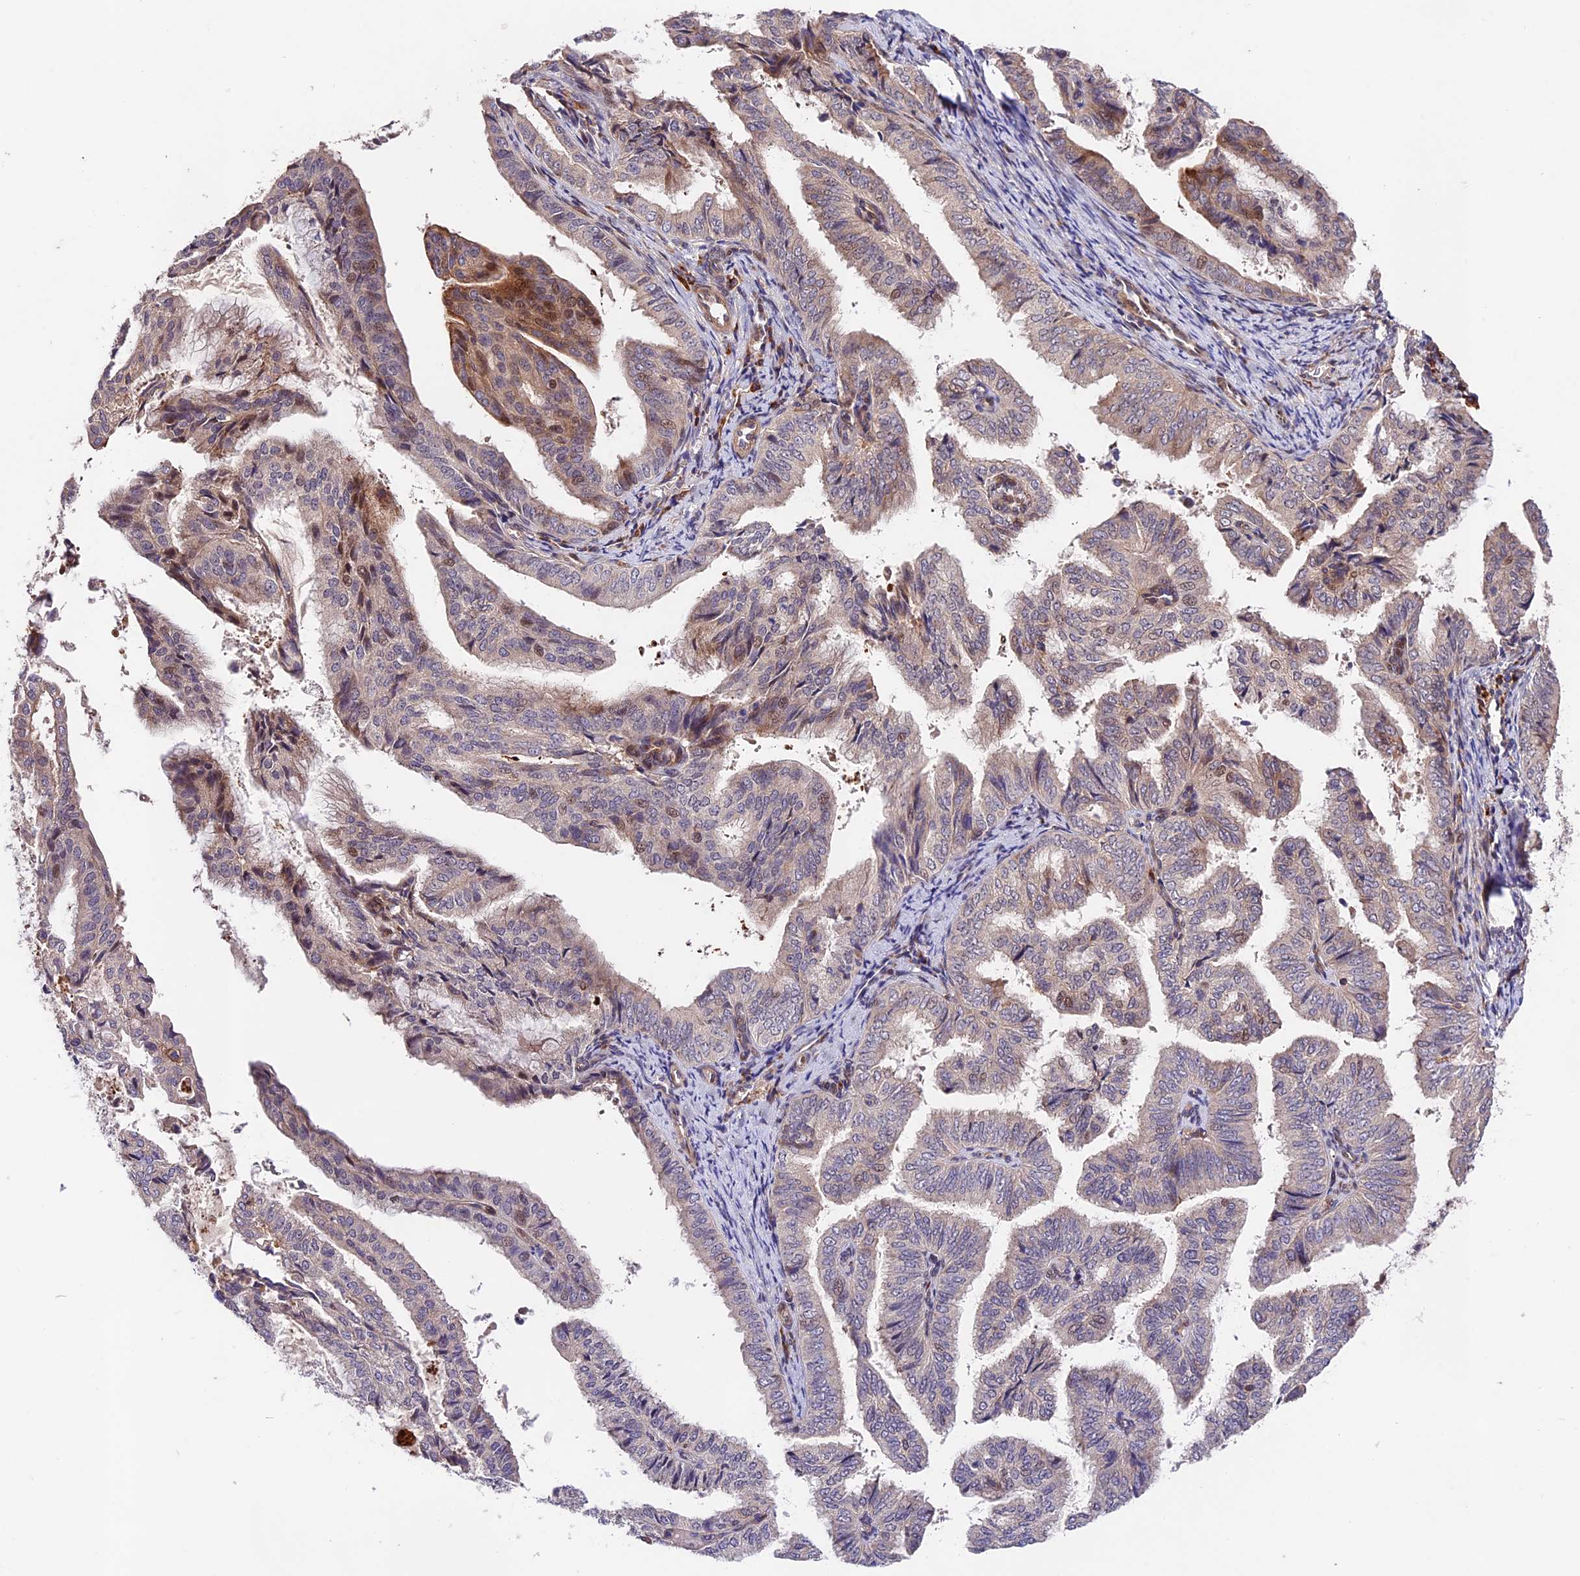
{"staining": {"intensity": "moderate", "quantity": "<25%", "location": "cytoplasmic/membranous,nuclear"}, "tissue": "endometrial cancer", "cell_type": "Tumor cells", "image_type": "cancer", "snomed": [{"axis": "morphology", "description": "Adenocarcinoma, NOS"}, {"axis": "topography", "description": "Endometrium"}], "caption": "Protein staining of endometrial adenocarcinoma tissue shows moderate cytoplasmic/membranous and nuclear expression in about <25% of tumor cells.", "gene": "CACNA1H", "patient": {"sex": "female", "age": 58}}